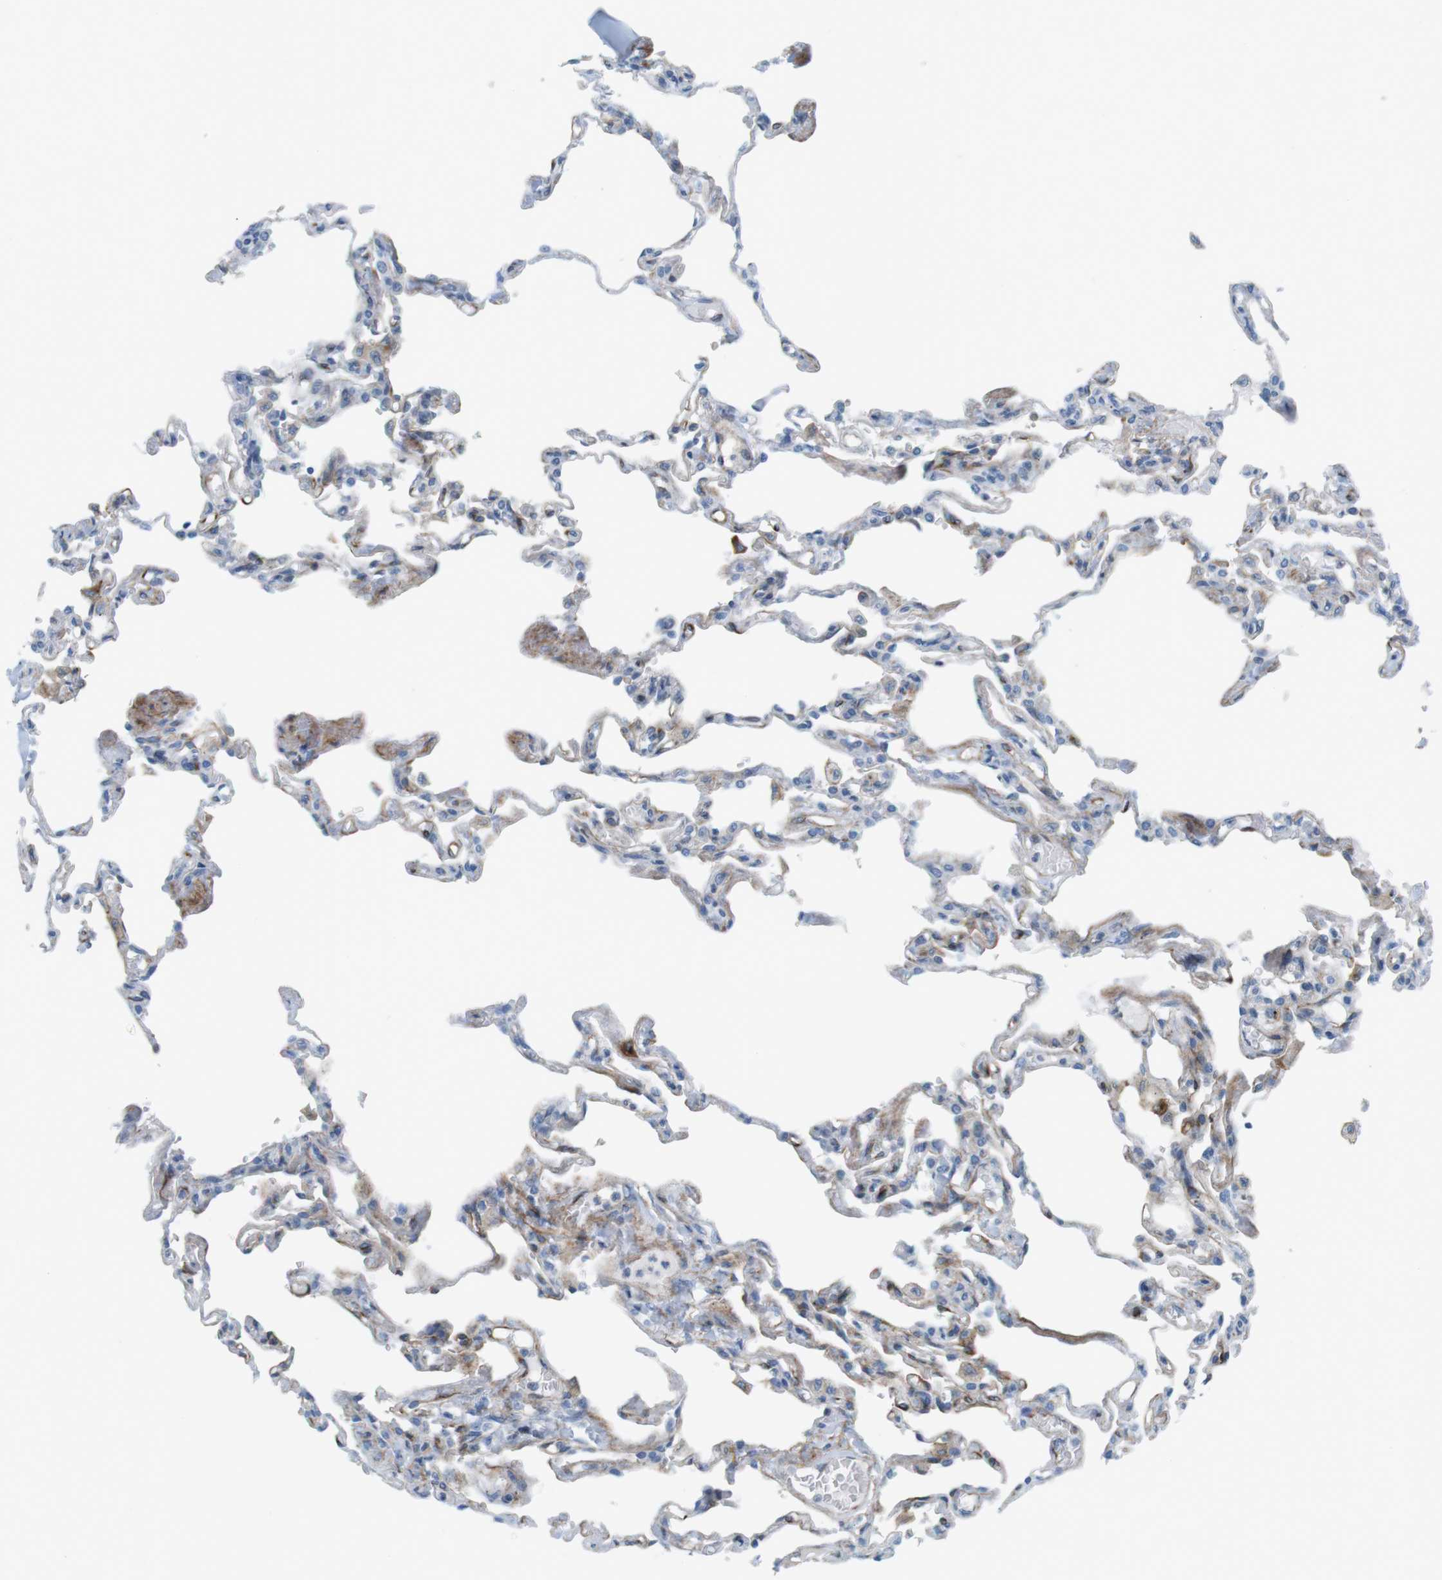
{"staining": {"intensity": "weak", "quantity": "25%-75%", "location": "cytoplasmic/membranous"}, "tissue": "lung", "cell_type": "Alveolar cells", "image_type": "normal", "snomed": [{"axis": "morphology", "description": "Normal tissue, NOS"}, {"axis": "topography", "description": "Lung"}], "caption": "Protein analysis of unremarkable lung demonstrates weak cytoplasmic/membranous expression in approximately 25%-75% of alveolar cells.", "gene": "MYH9", "patient": {"sex": "male", "age": 21}}